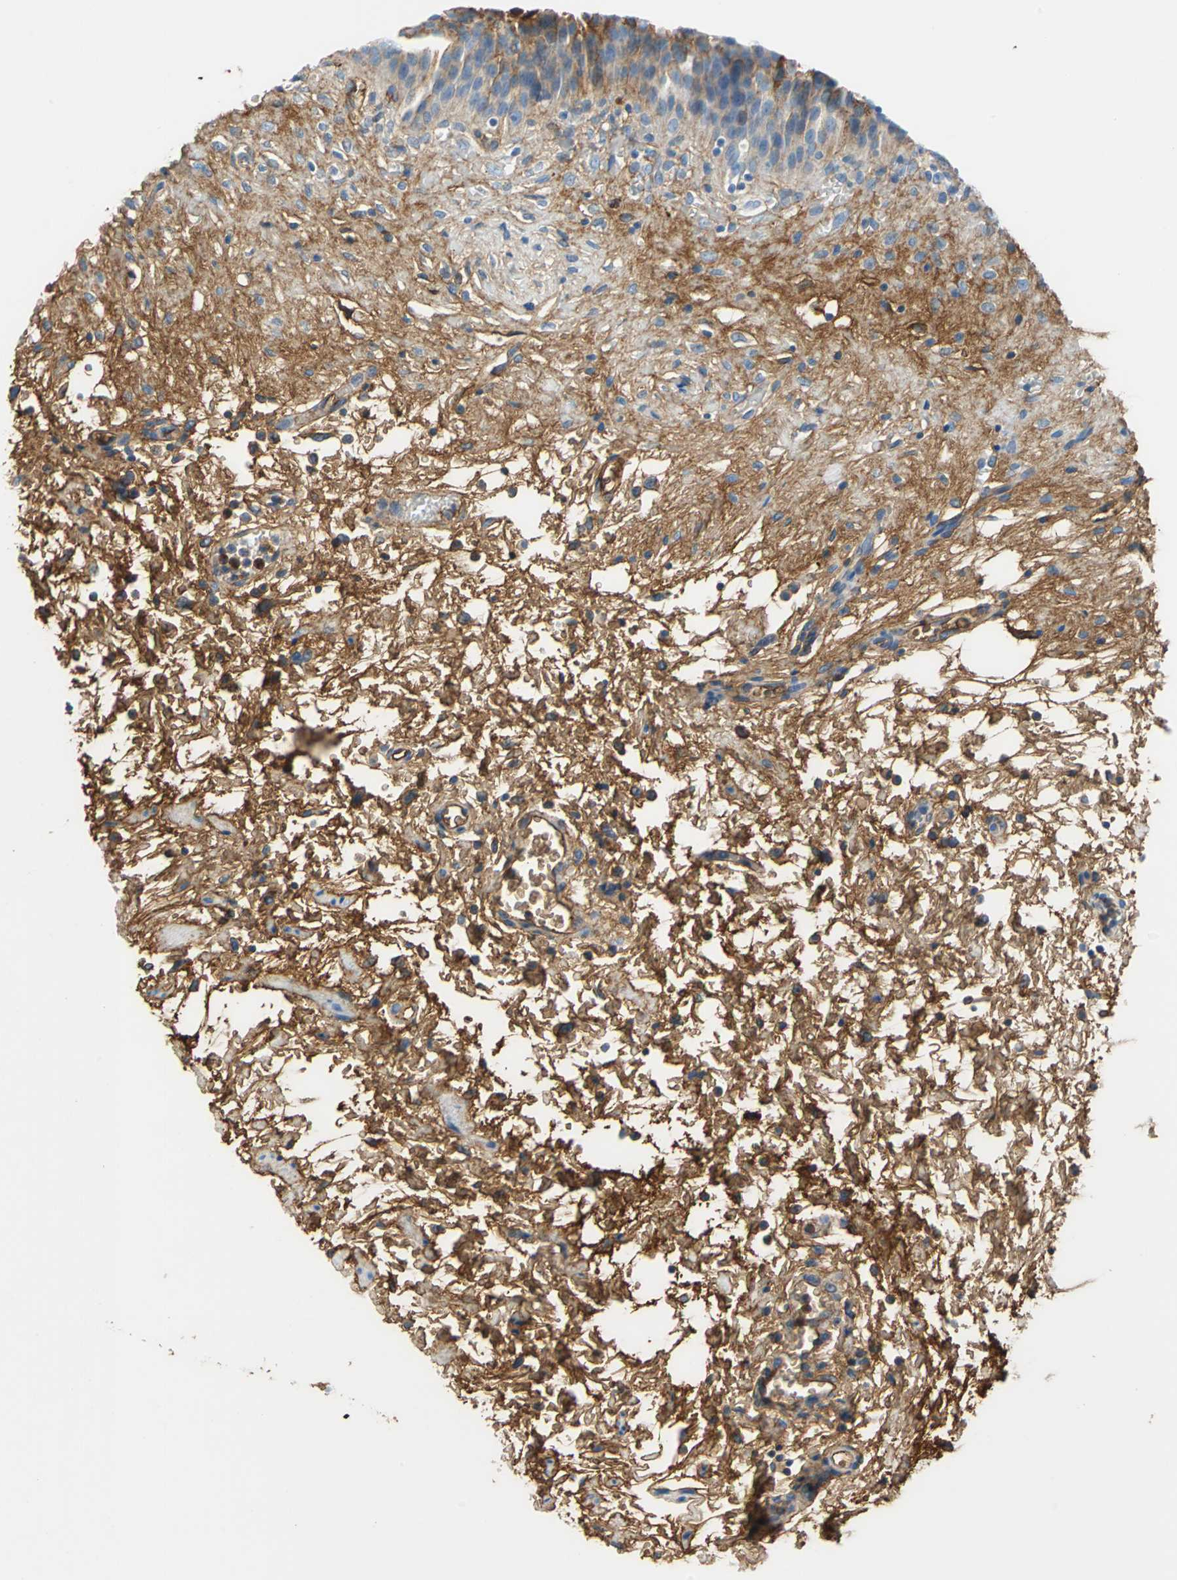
{"staining": {"intensity": "moderate", "quantity": "25%-75%", "location": "cytoplasmic/membranous"}, "tissue": "urinary bladder", "cell_type": "Urothelial cells", "image_type": "normal", "snomed": [{"axis": "morphology", "description": "Normal tissue, NOS"}, {"axis": "morphology", "description": "Dysplasia, NOS"}, {"axis": "topography", "description": "Urinary bladder"}], "caption": "Protein analysis of normal urinary bladder reveals moderate cytoplasmic/membranous positivity in about 25%-75% of urothelial cells.", "gene": "ALB", "patient": {"sex": "male", "age": 35}}